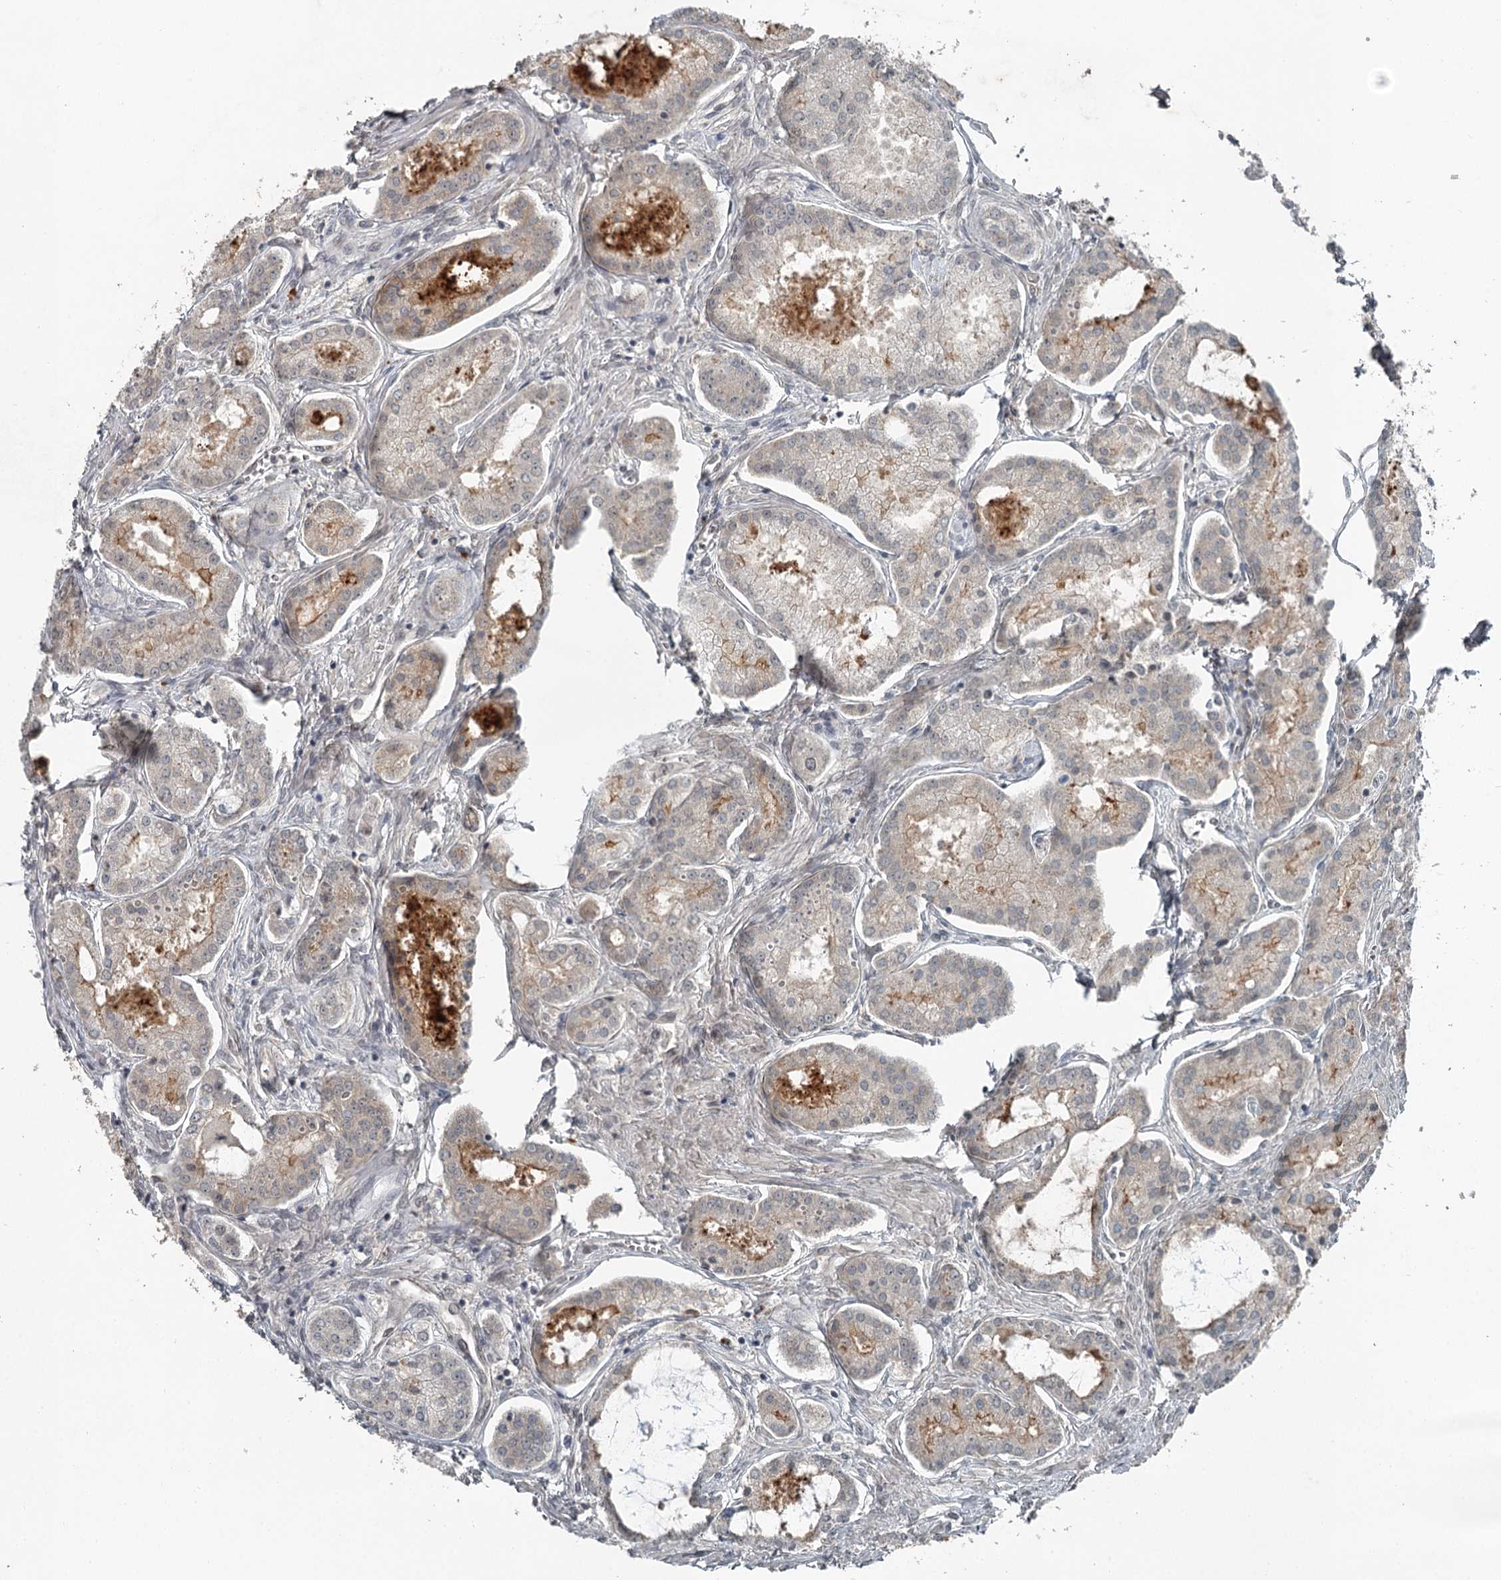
{"staining": {"intensity": "weak", "quantity": "<25%", "location": "cytoplasmic/membranous"}, "tissue": "prostate cancer", "cell_type": "Tumor cells", "image_type": "cancer", "snomed": [{"axis": "morphology", "description": "Adenocarcinoma, Low grade"}, {"axis": "topography", "description": "Prostate"}], "caption": "Tumor cells show no significant protein positivity in prostate low-grade adenocarcinoma. (Brightfield microscopy of DAB immunohistochemistry (IHC) at high magnification).", "gene": "SLC39A8", "patient": {"sex": "male", "age": 68}}